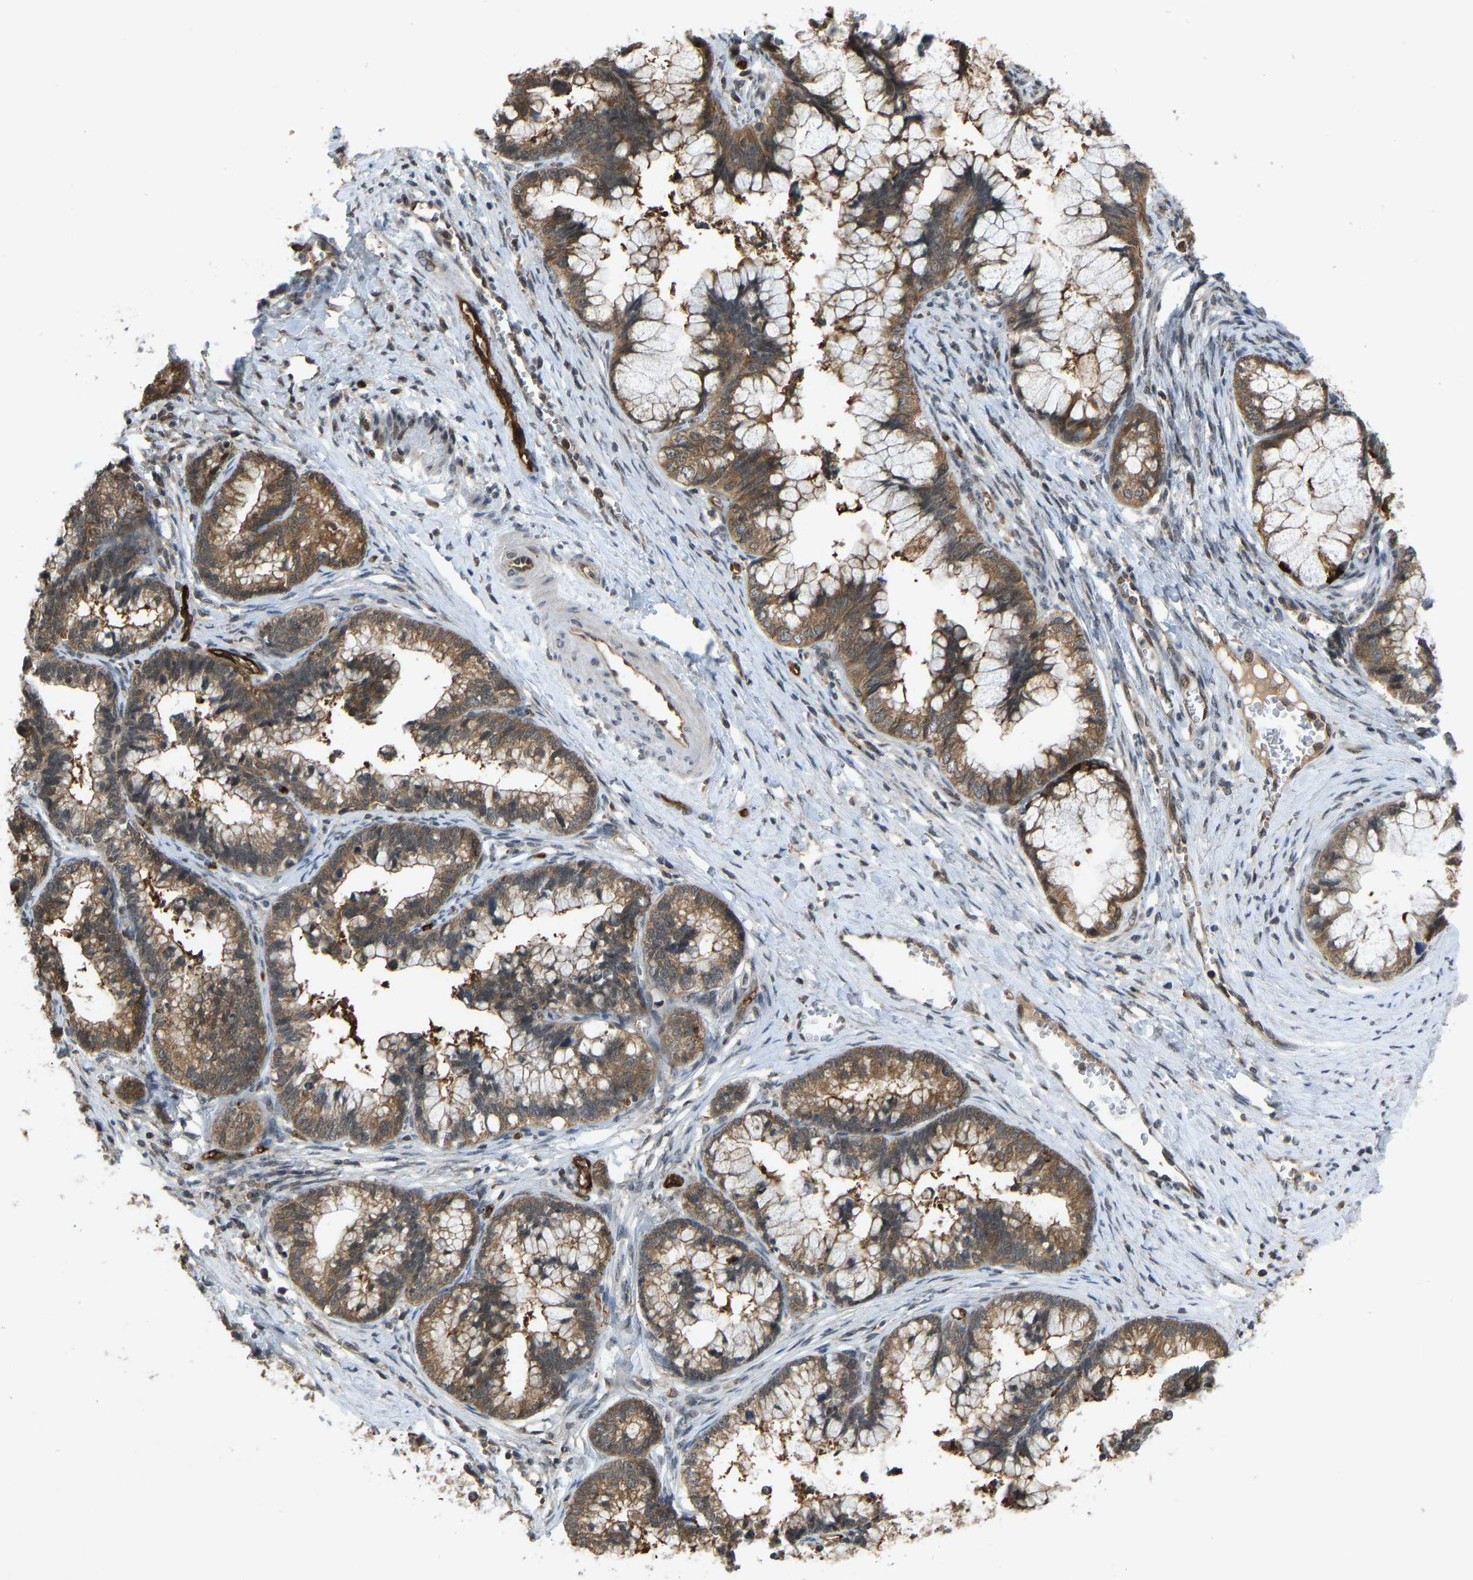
{"staining": {"intensity": "moderate", "quantity": ">75%", "location": "cytoplasmic/membranous"}, "tissue": "cervical cancer", "cell_type": "Tumor cells", "image_type": "cancer", "snomed": [{"axis": "morphology", "description": "Adenocarcinoma, NOS"}, {"axis": "topography", "description": "Cervix"}], "caption": "Moderate cytoplasmic/membranous protein positivity is present in approximately >75% of tumor cells in cervical cancer (adenocarcinoma).", "gene": "CCT8", "patient": {"sex": "female", "age": 44}}